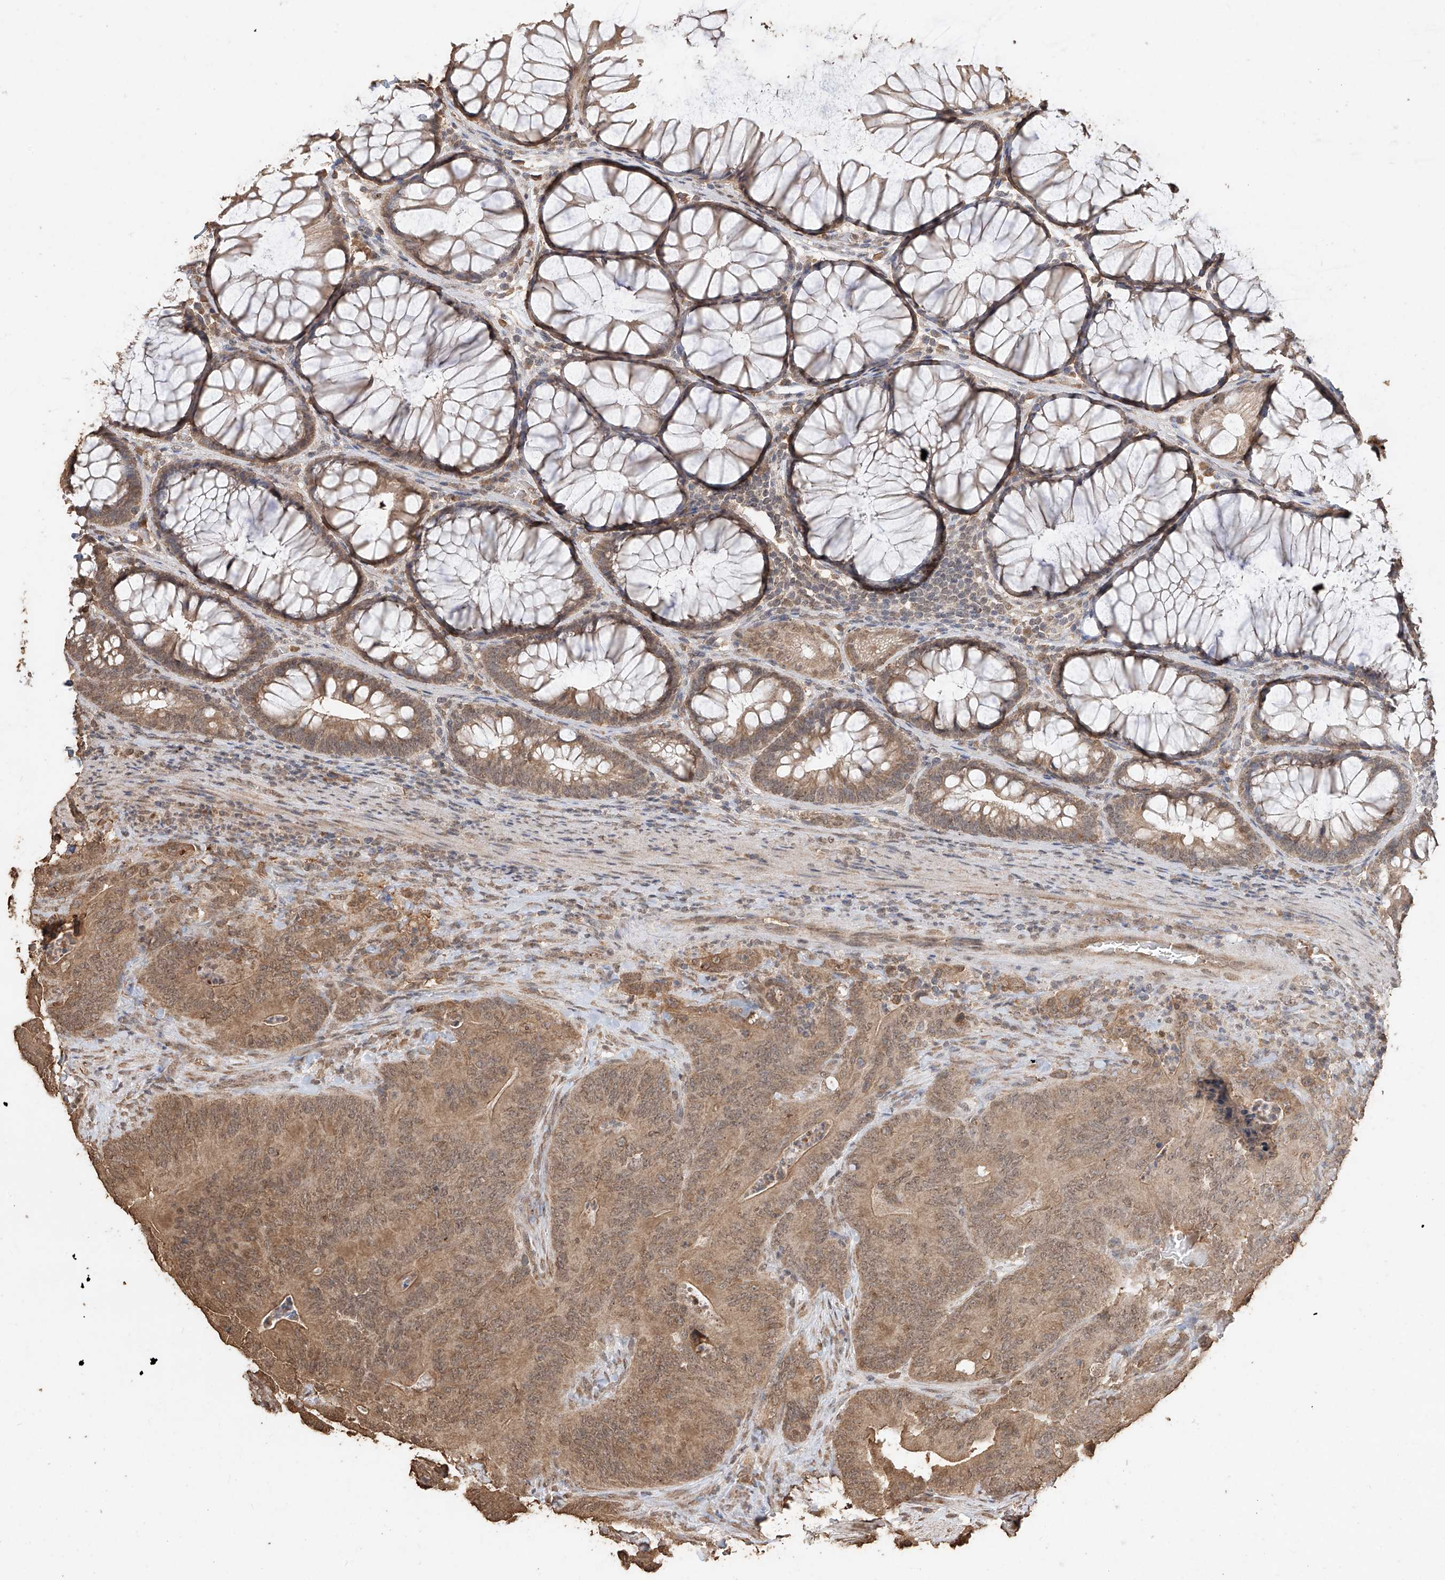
{"staining": {"intensity": "moderate", "quantity": ">75%", "location": "cytoplasmic/membranous,nuclear"}, "tissue": "colorectal cancer", "cell_type": "Tumor cells", "image_type": "cancer", "snomed": [{"axis": "morphology", "description": "Normal tissue, NOS"}, {"axis": "topography", "description": "Colon"}], "caption": "Brown immunohistochemical staining in colorectal cancer reveals moderate cytoplasmic/membranous and nuclear staining in approximately >75% of tumor cells. (Stains: DAB in brown, nuclei in blue, Microscopy: brightfield microscopy at high magnification).", "gene": "ELOVL1", "patient": {"sex": "female", "age": 82}}